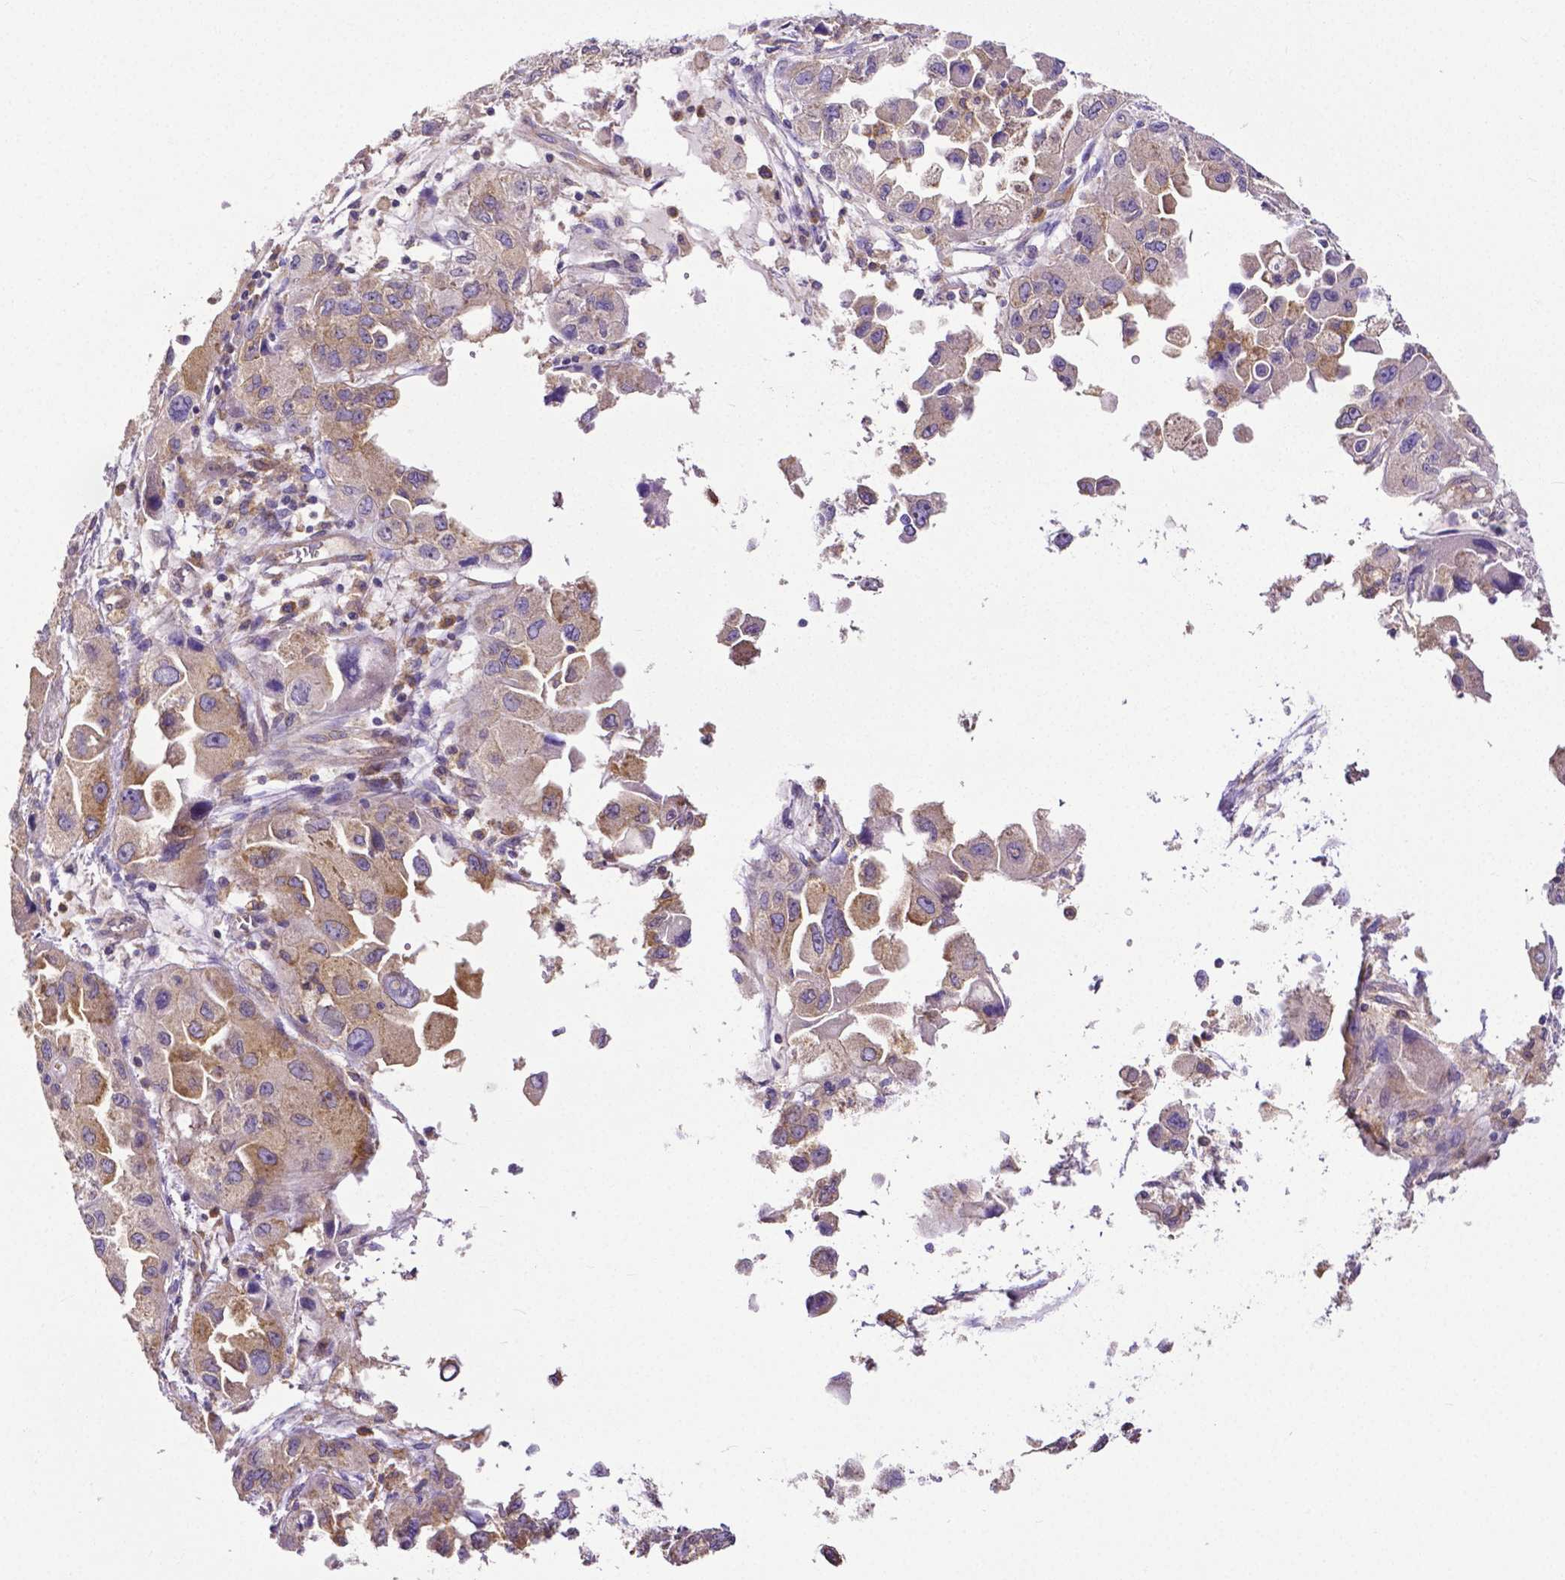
{"staining": {"intensity": "weak", "quantity": ">75%", "location": "cytoplasmic/membranous"}, "tissue": "ovarian cancer", "cell_type": "Tumor cells", "image_type": "cancer", "snomed": [{"axis": "morphology", "description": "Cystadenocarcinoma, serous, NOS"}, {"axis": "topography", "description": "Ovary"}], "caption": "Serous cystadenocarcinoma (ovarian) stained with a brown dye displays weak cytoplasmic/membranous positive positivity in about >75% of tumor cells.", "gene": "DICER1", "patient": {"sex": "female", "age": 84}}